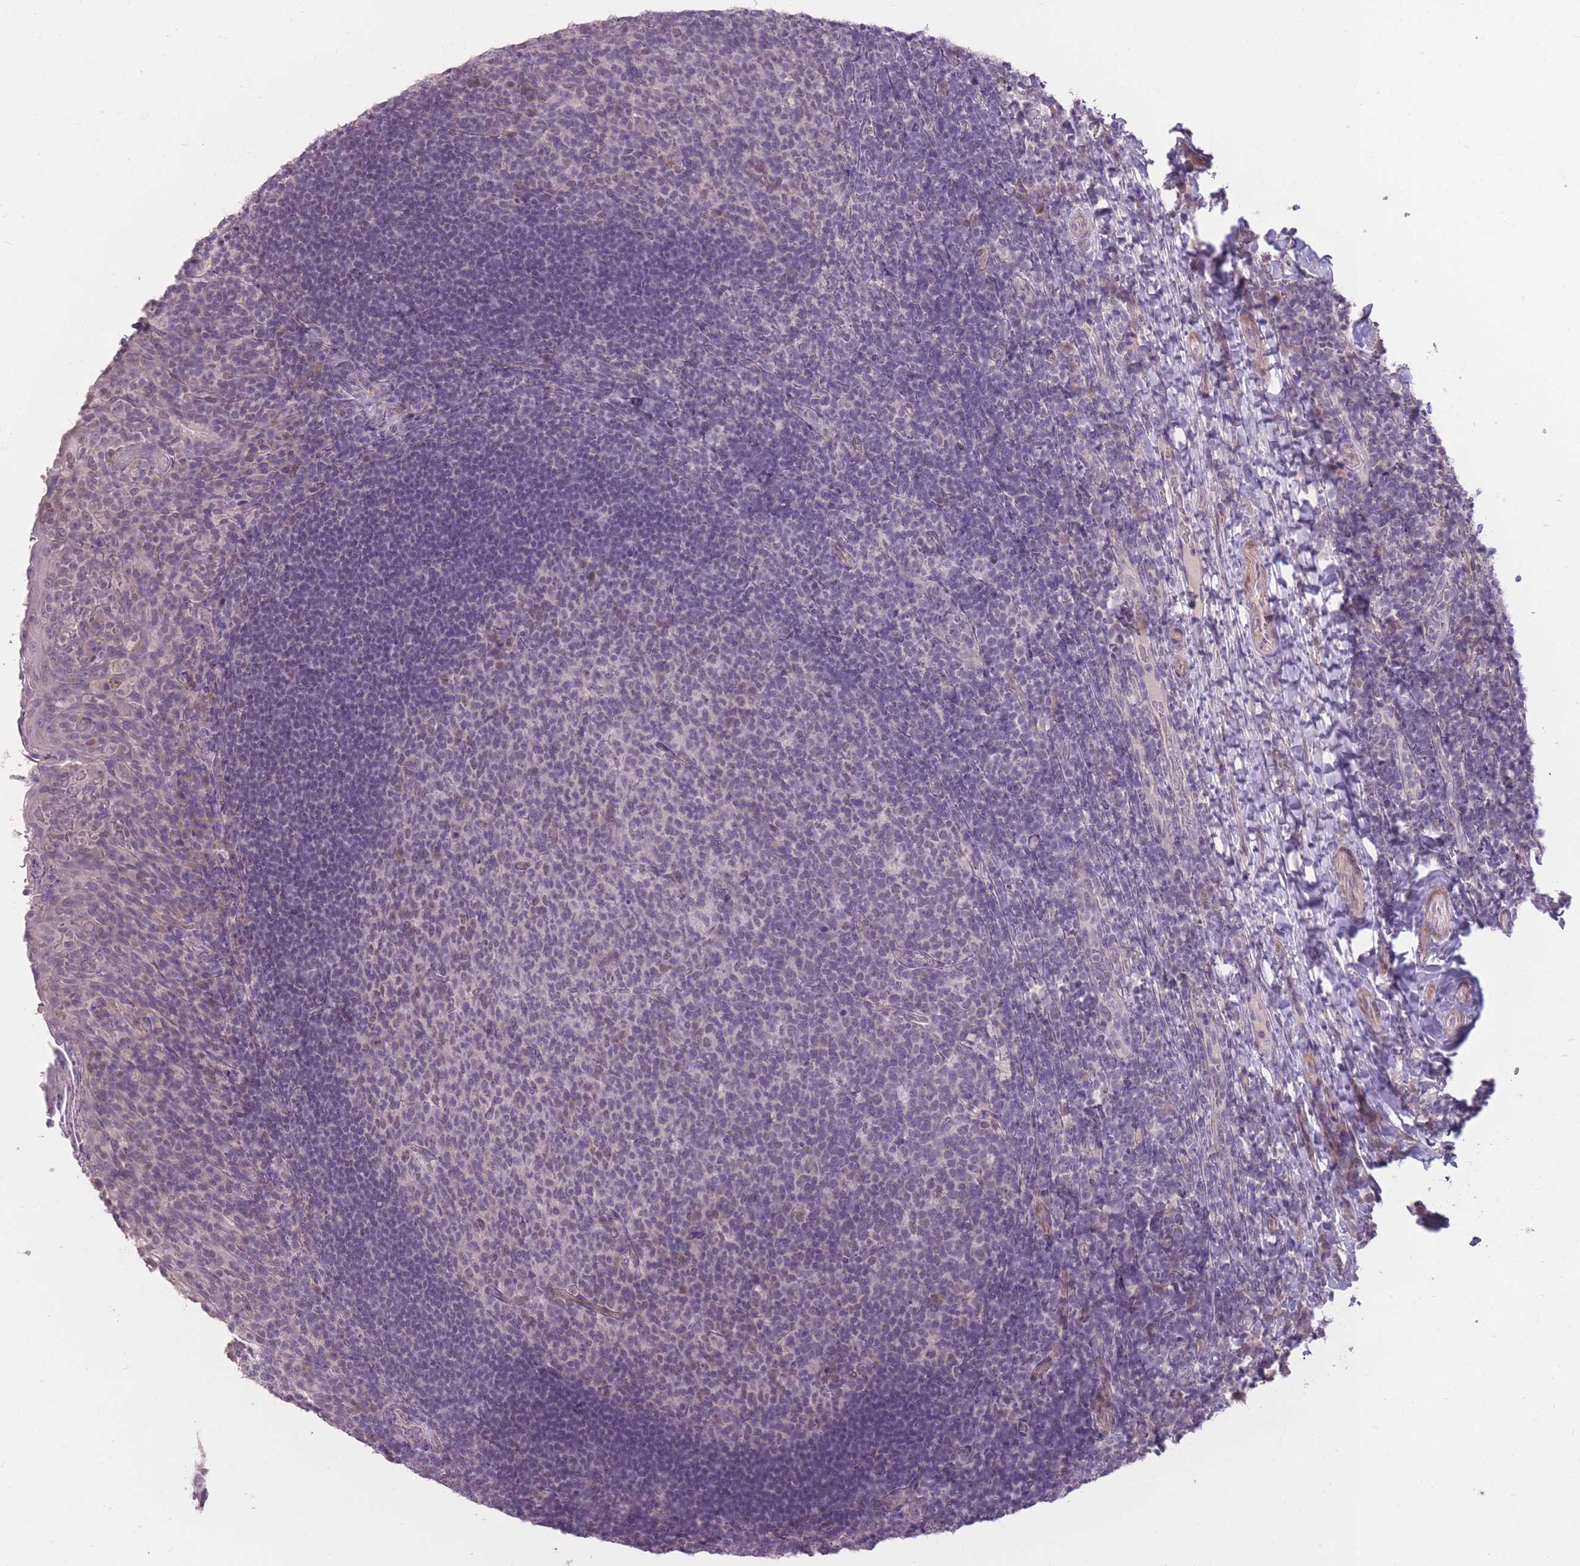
{"staining": {"intensity": "negative", "quantity": "none", "location": "none"}, "tissue": "tonsil", "cell_type": "Germinal center cells", "image_type": "normal", "snomed": [{"axis": "morphology", "description": "Normal tissue, NOS"}, {"axis": "topography", "description": "Tonsil"}], "caption": "Immunohistochemical staining of normal tonsil displays no significant positivity in germinal center cells. (DAB immunohistochemistry visualized using brightfield microscopy, high magnification).", "gene": "ZBTB24", "patient": {"sex": "female", "age": 10}}